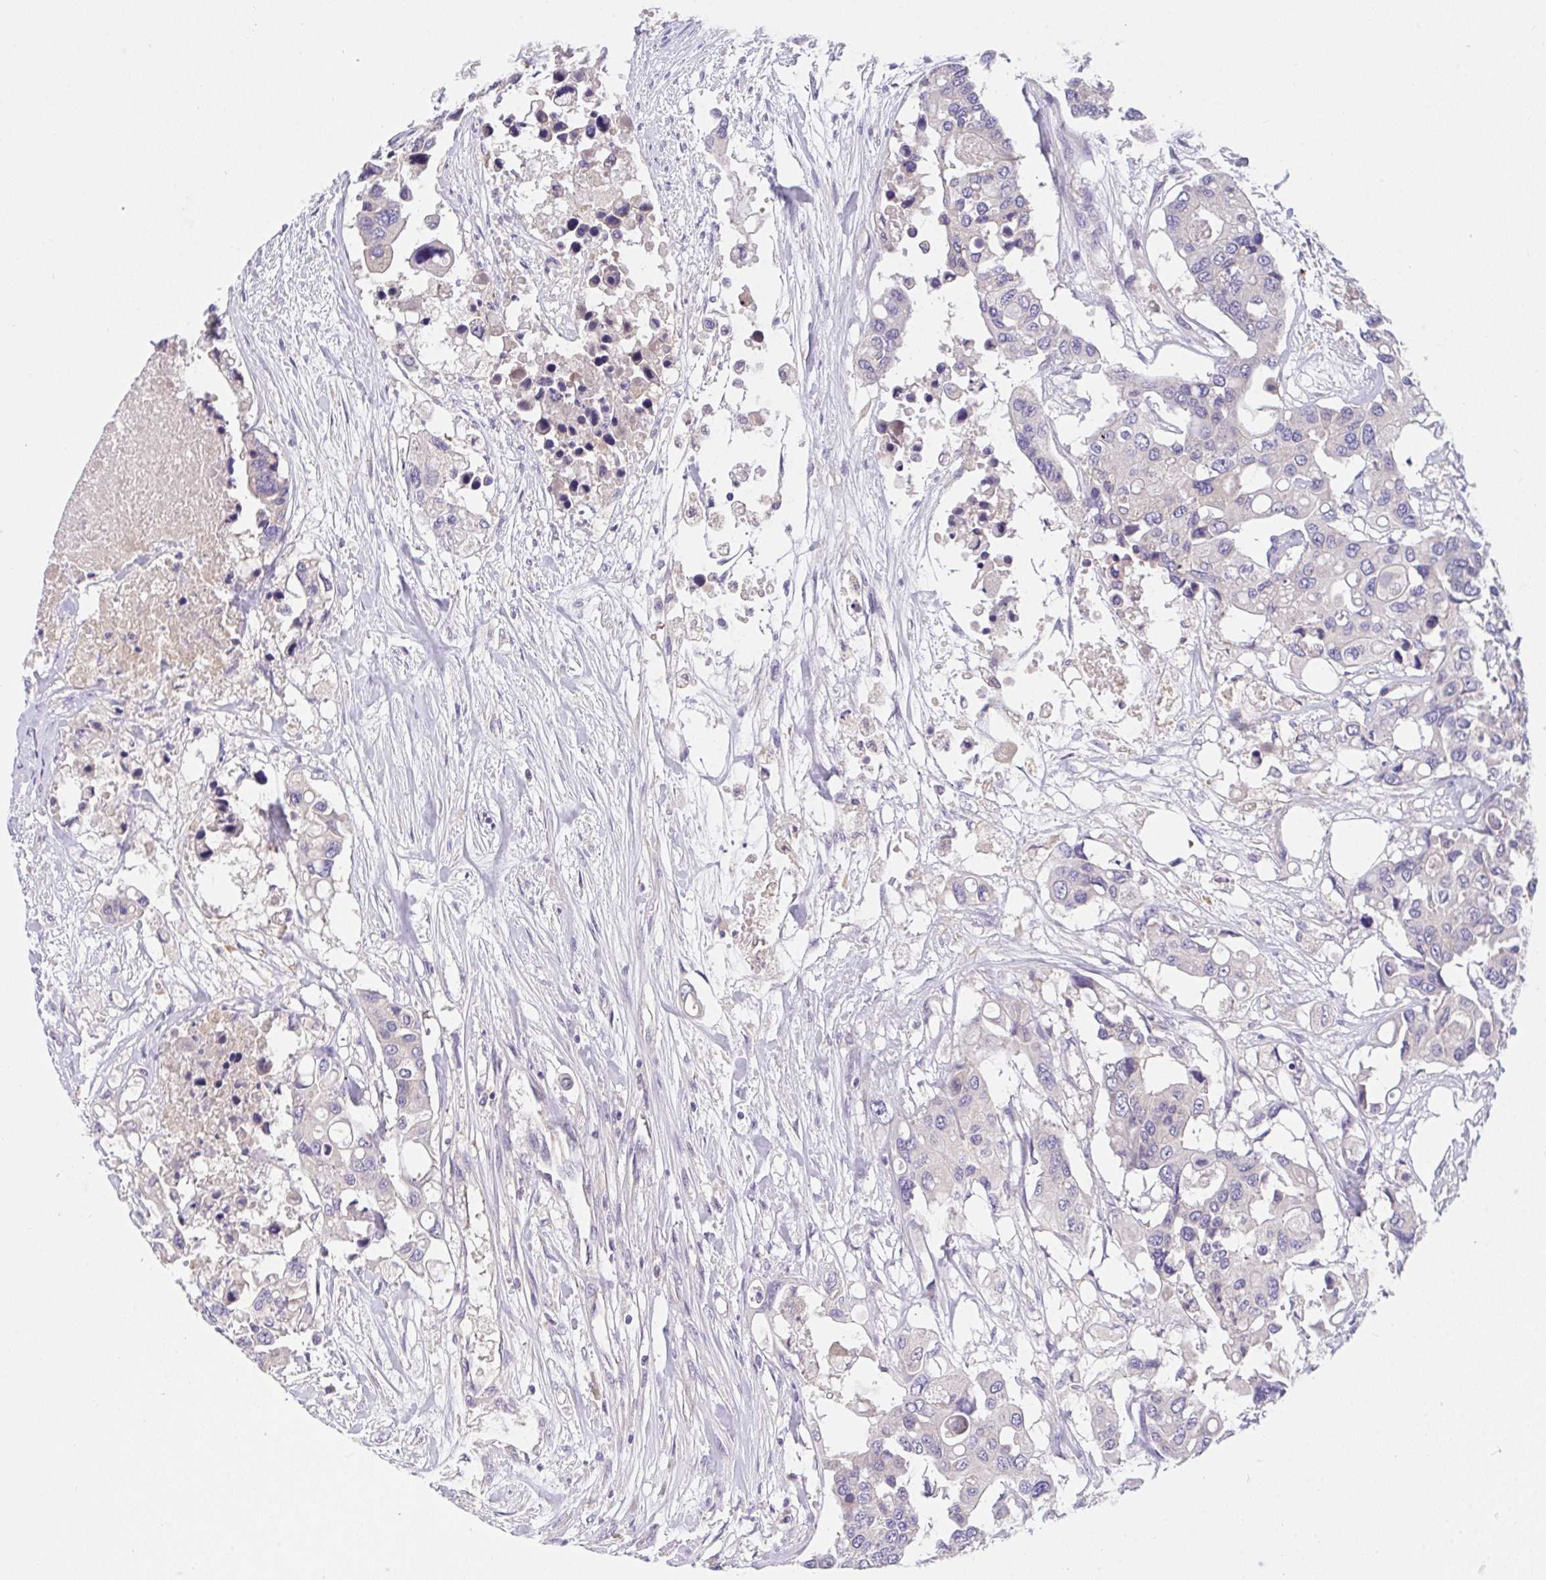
{"staining": {"intensity": "negative", "quantity": "none", "location": "none"}, "tissue": "colorectal cancer", "cell_type": "Tumor cells", "image_type": "cancer", "snomed": [{"axis": "morphology", "description": "Adenocarcinoma, NOS"}, {"axis": "topography", "description": "Colon"}], "caption": "High power microscopy image of an IHC micrograph of colorectal cancer (adenocarcinoma), revealing no significant positivity in tumor cells.", "gene": "ZNF581", "patient": {"sex": "male", "age": 77}}